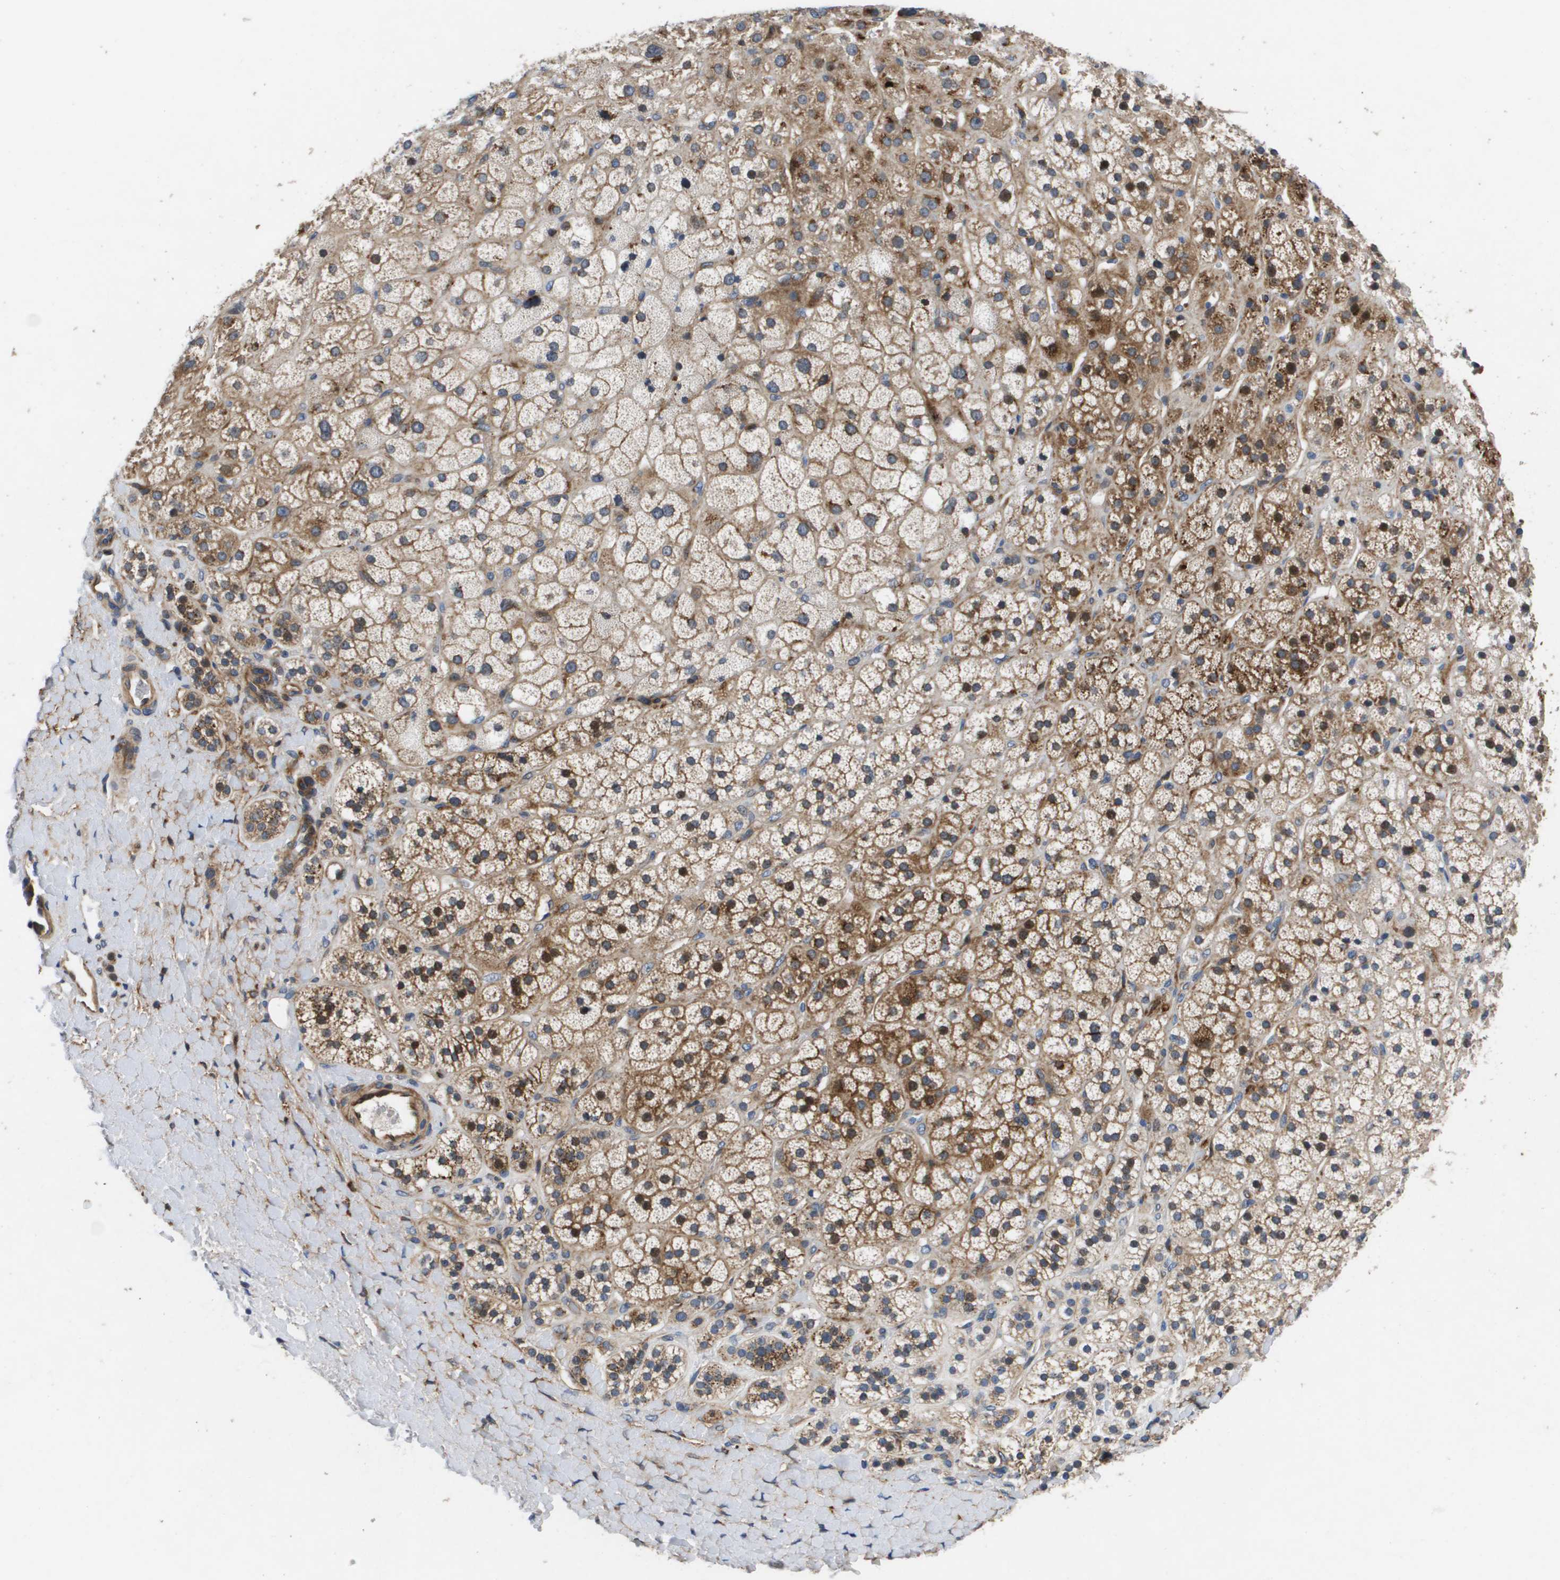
{"staining": {"intensity": "strong", "quantity": ">75%", "location": "cytoplasmic/membranous,nuclear"}, "tissue": "adrenal gland", "cell_type": "Glandular cells", "image_type": "normal", "snomed": [{"axis": "morphology", "description": "Normal tissue, NOS"}, {"axis": "topography", "description": "Adrenal gland"}], "caption": "A brown stain highlights strong cytoplasmic/membranous,nuclear expression of a protein in glandular cells of normal human adrenal gland.", "gene": "ENTPD2", "patient": {"sex": "male", "age": 56}}